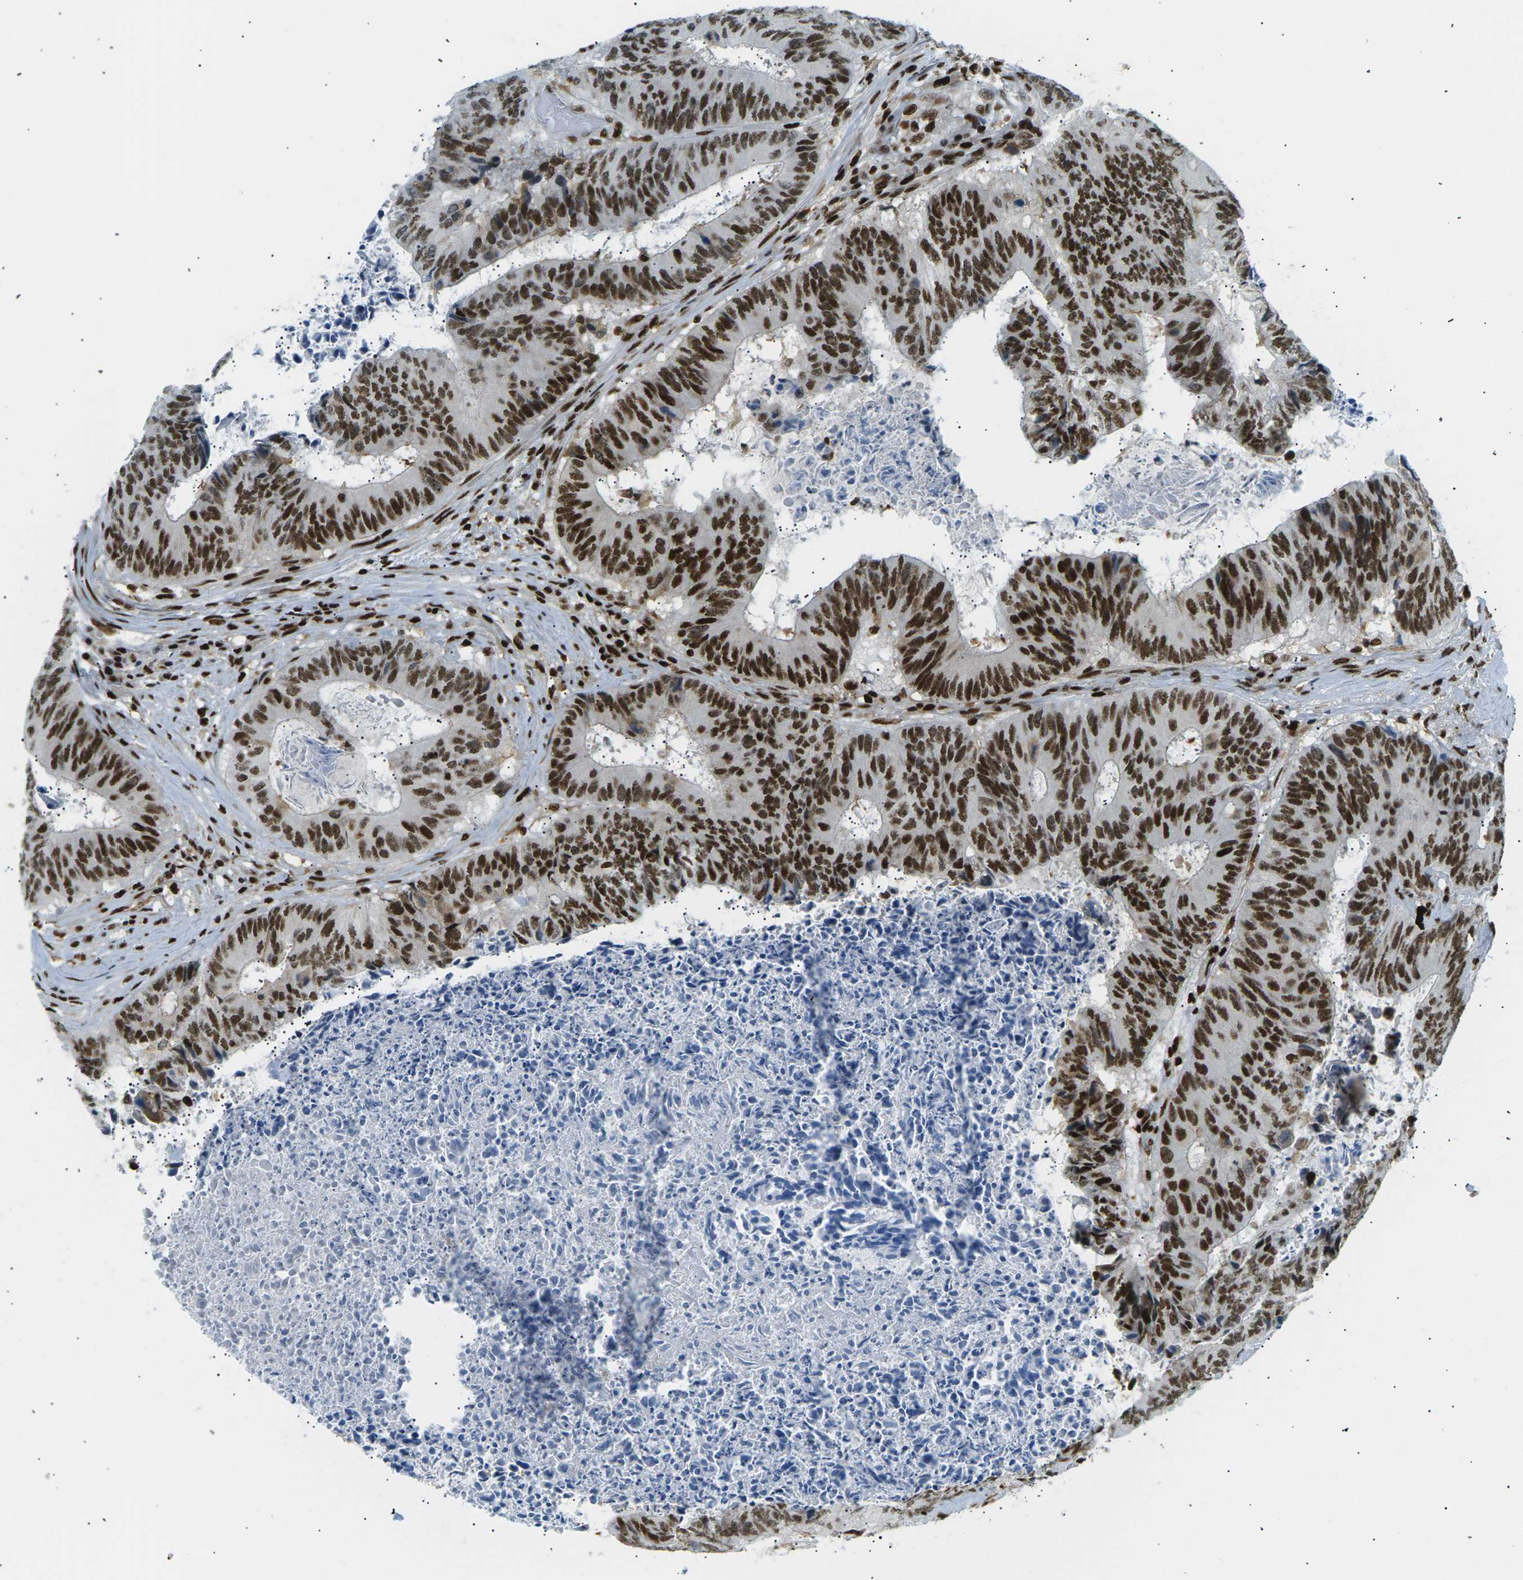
{"staining": {"intensity": "strong", "quantity": ">75%", "location": "nuclear"}, "tissue": "colorectal cancer", "cell_type": "Tumor cells", "image_type": "cancer", "snomed": [{"axis": "morphology", "description": "Adenocarcinoma, NOS"}, {"axis": "topography", "description": "Rectum"}], "caption": "A brown stain shows strong nuclear expression of a protein in human colorectal adenocarcinoma tumor cells. The staining is performed using DAB brown chromogen to label protein expression. The nuclei are counter-stained blue using hematoxylin.", "gene": "RPA2", "patient": {"sex": "male", "age": 72}}